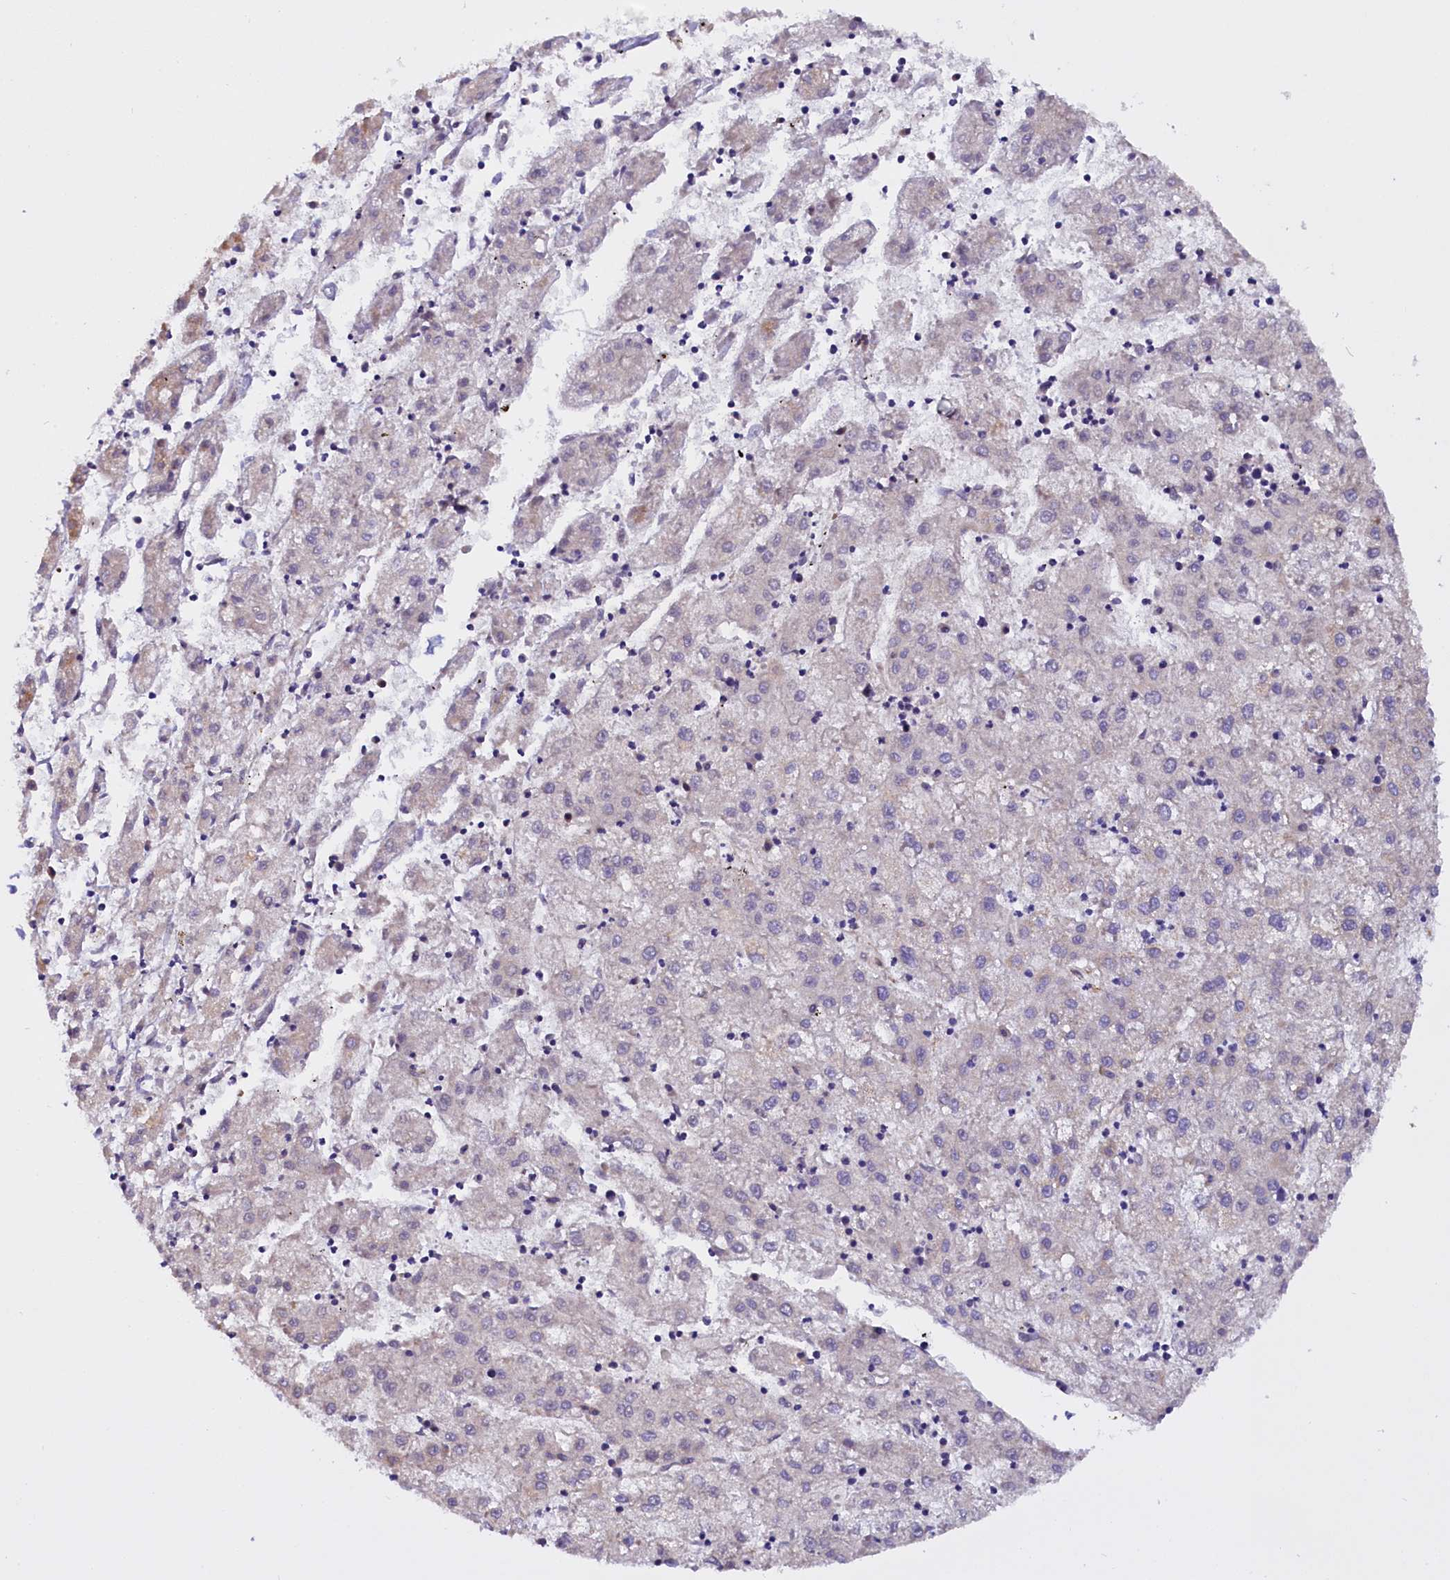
{"staining": {"intensity": "negative", "quantity": "none", "location": "none"}, "tissue": "liver cancer", "cell_type": "Tumor cells", "image_type": "cancer", "snomed": [{"axis": "morphology", "description": "Carcinoma, Hepatocellular, NOS"}, {"axis": "topography", "description": "Liver"}], "caption": "Immunohistochemical staining of liver cancer displays no significant expression in tumor cells.", "gene": "UACA", "patient": {"sex": "male", "age": 72}}